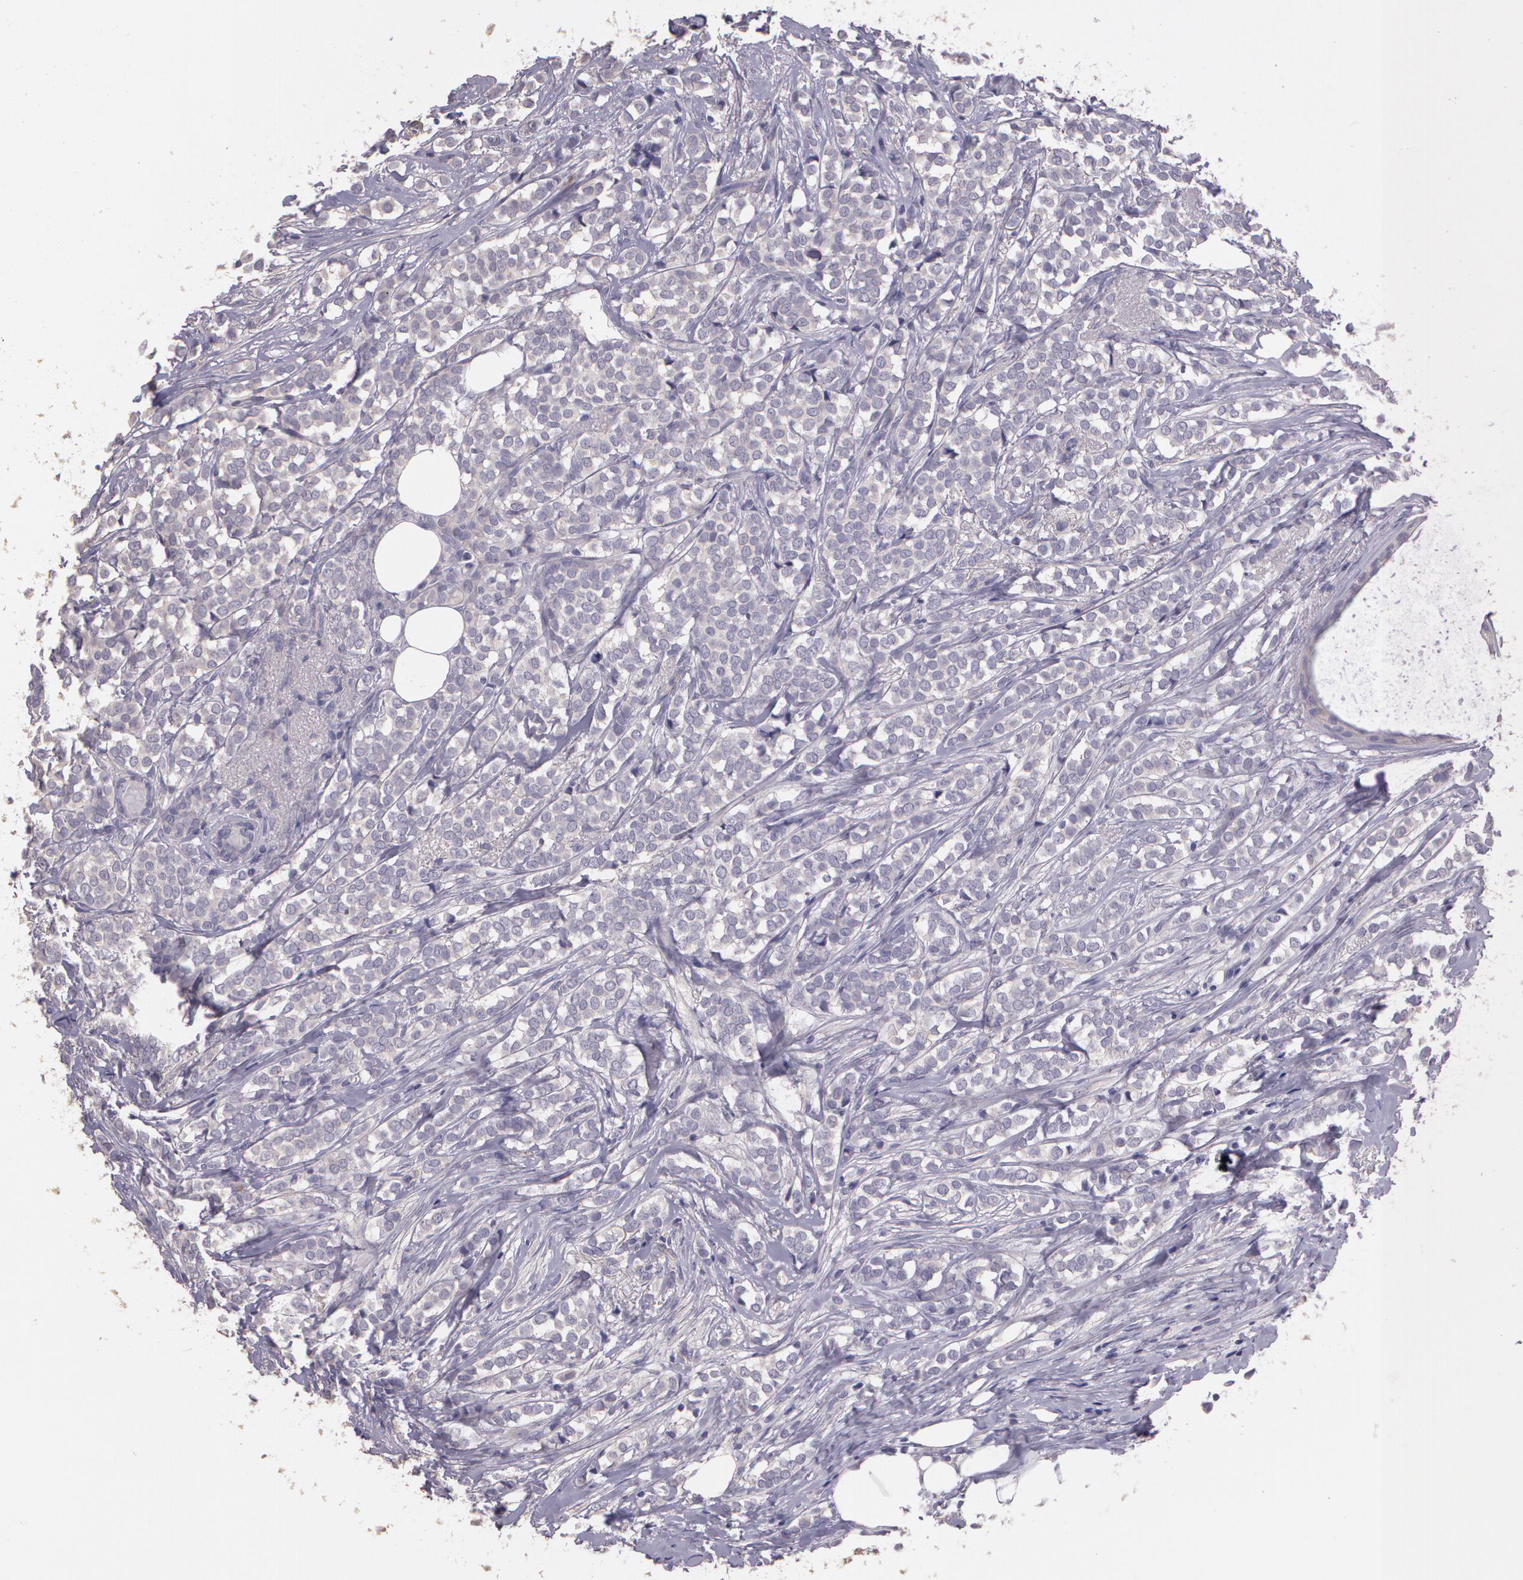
{"staining": {"intensity": "negative", "quantity": "none", "location": "none"}, "tissue": "breast cancer", "cell_type": "Tumor cells", "image_type": "cancer", "snomed": [{"axis": "morphology", "description": "Lobular carcinoma"}, {"axis": "topography", "description": "Breast"}], "caption": "DAB immunohistochemical staining of breast lobular carcinoma demonstrates no significant staining in tumor cells.", "gene": "G2E3", "patient": {"sex": "female", "age": 56}}